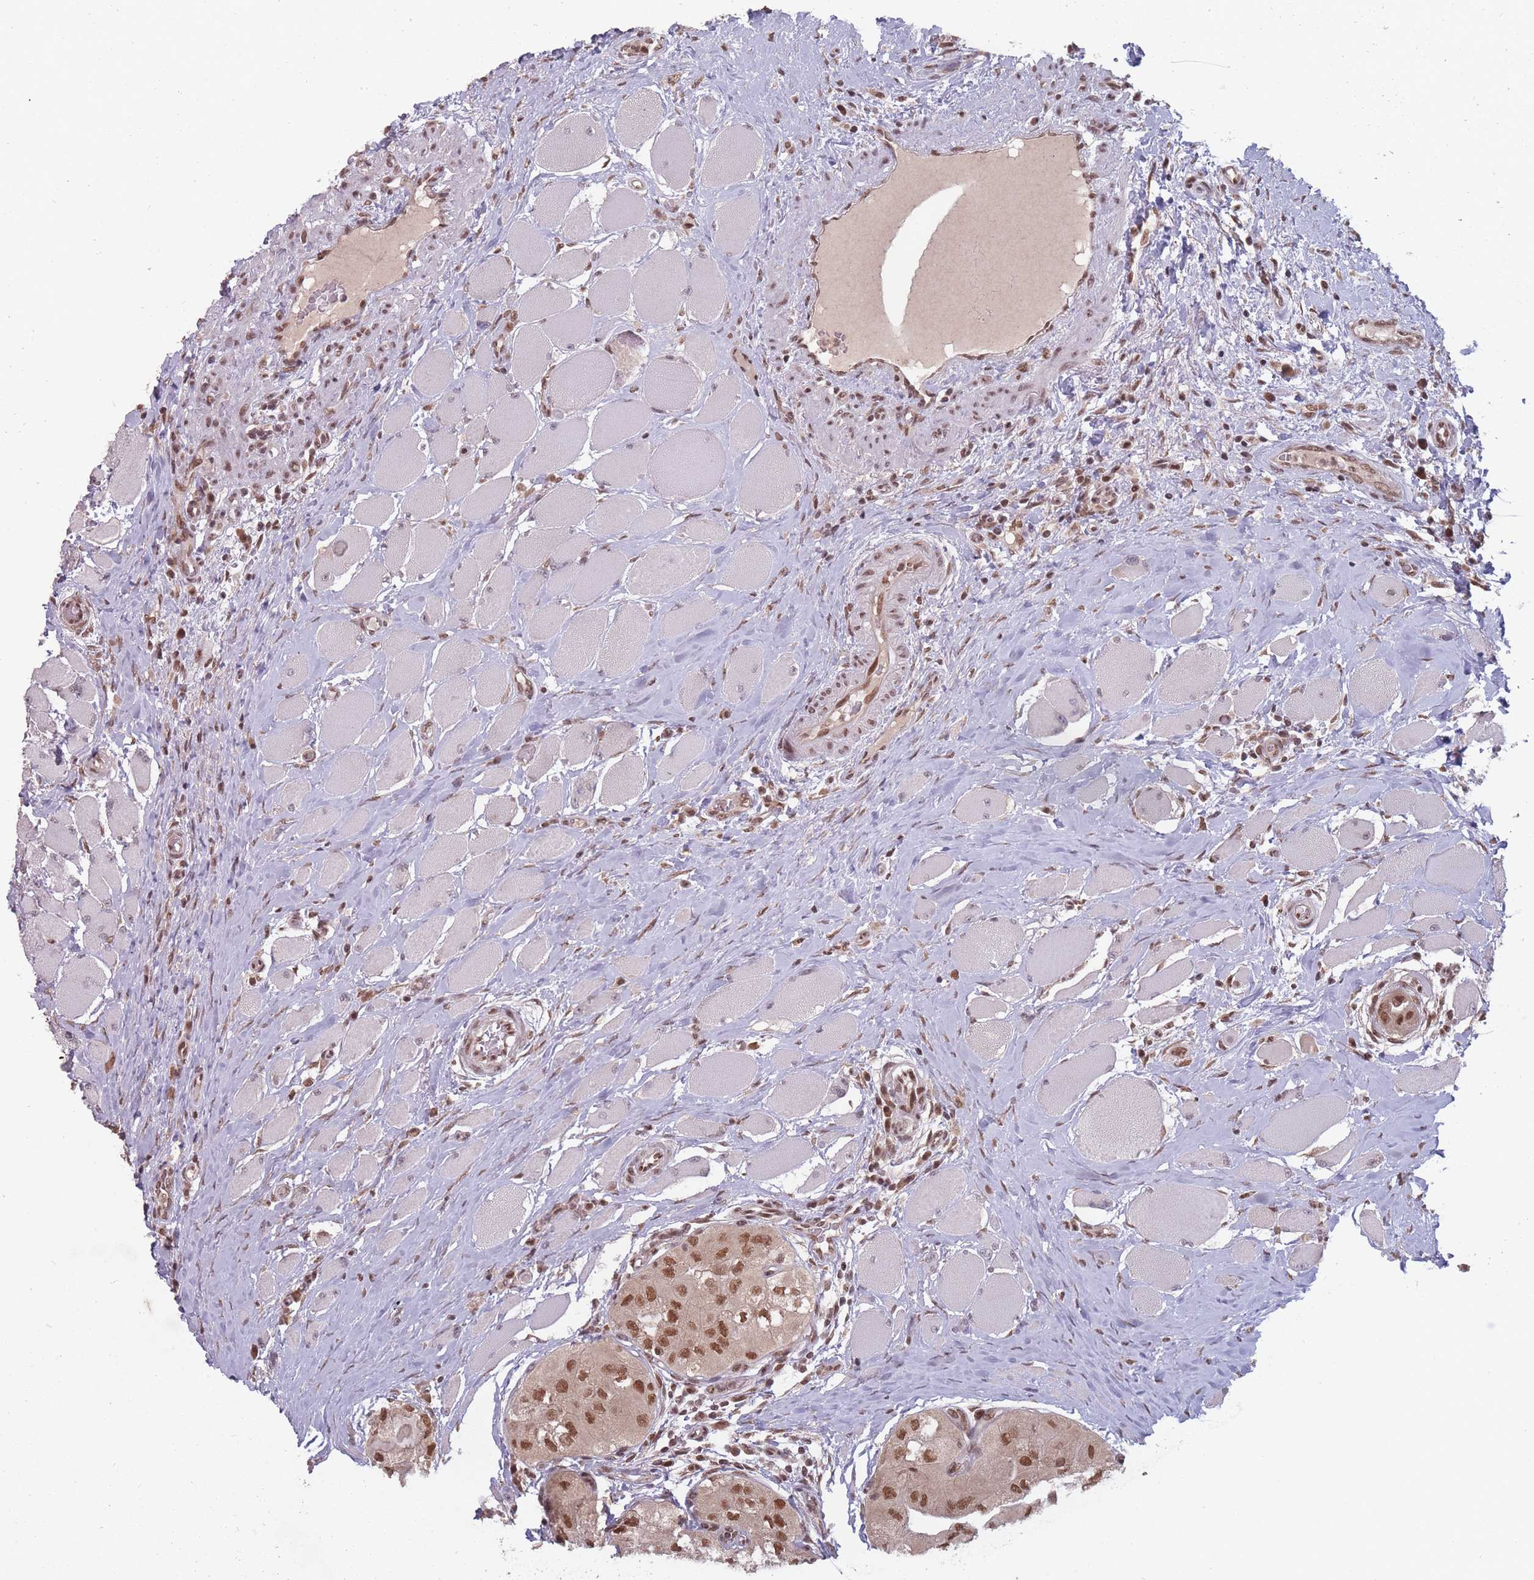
{"staining": {"intensity": "moderate", "quantity": ">75%", "location": "nuclear"}, "tissue": "thyroid cancer", "cell_type": "Tumor cells", "image_type": "cancer", "snomed": [{"axis": "morphology", "description": "Papillary adenocarcinoma, NOS"}, {"axis": "topography", "description": "Thyroid gland"}], "caption": "The micrograph reveals immunohistochemical staining of thyroid cancer. There is moderate nuclear positivity is present in about >75% of tumor cells.", "gene": "TMED3", "patient": {"sex": "female", "age": 59}}